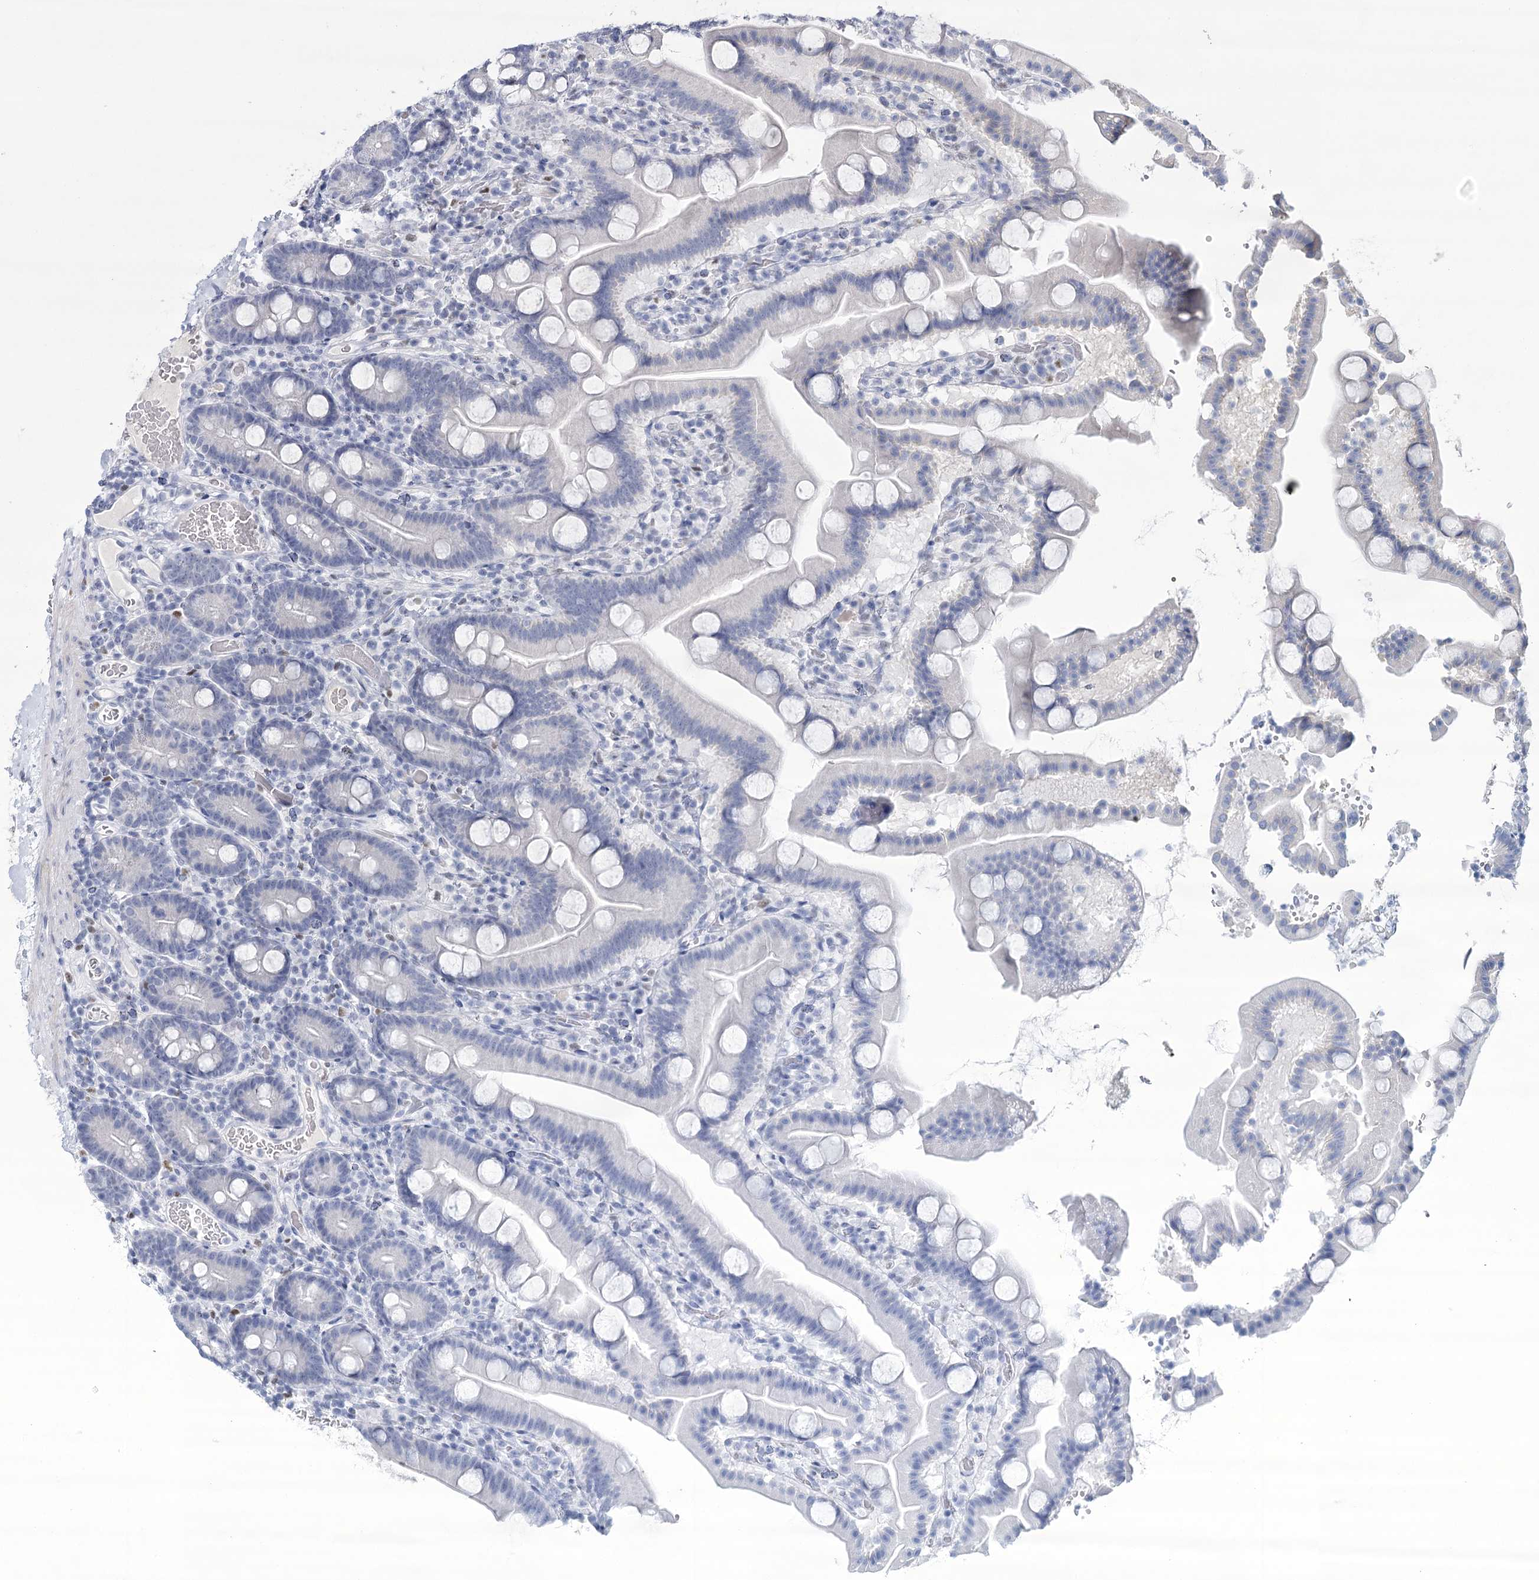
{"staining": {"intensity": "negative", "quantity": "none", "location": "none"}, "tissue": "duodenum", "cell_type": "Glandular cells", "image_type": "normal", "snomed": [{"axis": "morphology", "description": "Normal tissue, NOS"}, {"axis": "topography", "description": "Duodenum"}], "caption": "Immunohistochemistry image of unremarkable duodenum stained for a protein (brown), which shows no positivity in glandular cells. (Immunohistochemistry (ihc), brightfield microscopy, high magnification).", "gene": "IGSF3", "patient": {"sex": "male", "age": 55}}